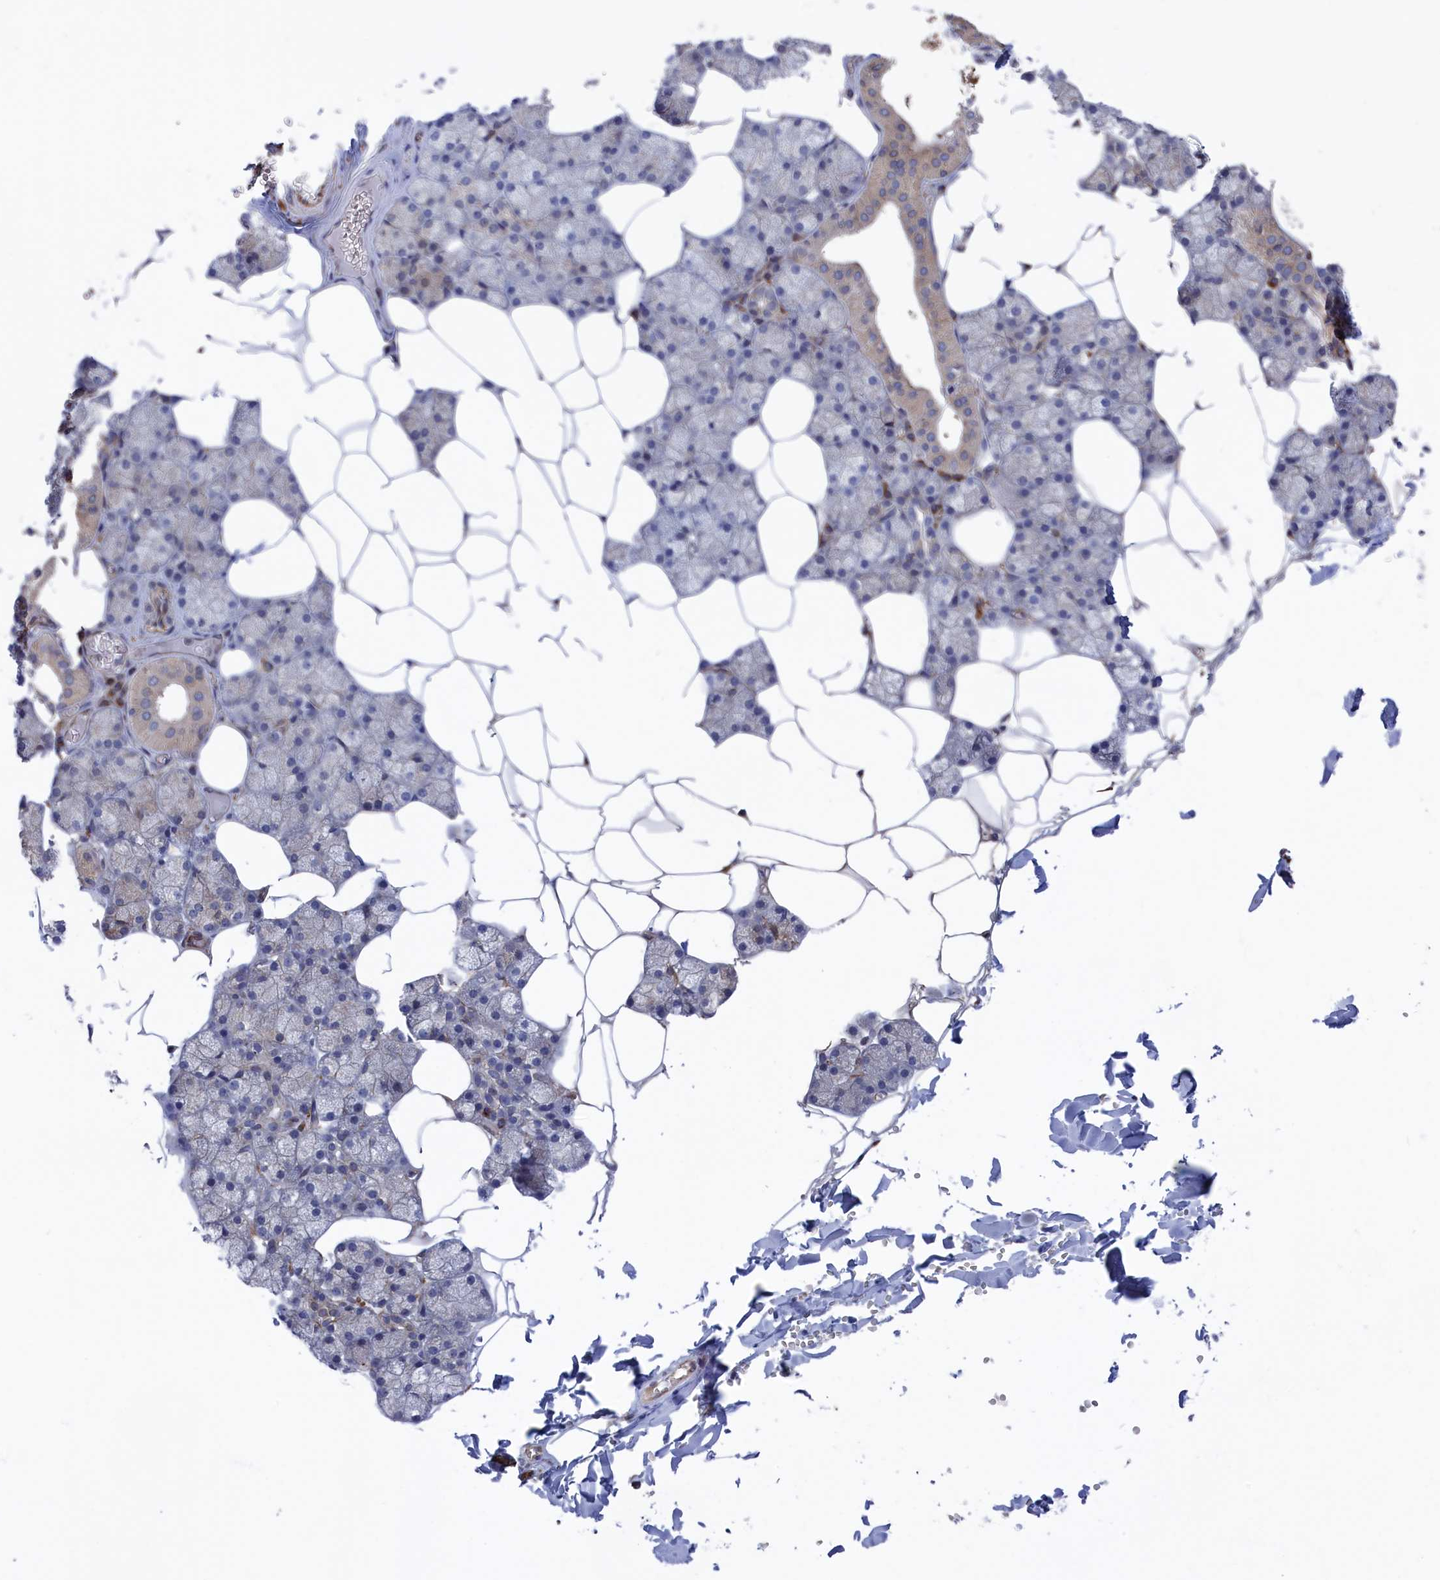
{"staining": {"intensity": "weak", "quantity": "25%-75%", "location": "cytoplasmic/membranous"}, "tissue": "salivary gland", "cell_type": "Glandular cells", "image_type": "normal", "snomed": [{"axis": "morphology", "description": "Normal tissue, NOS"}, {"axis": "topography", "description": "Salivary gland"}], "caption": "This photomicrograph exhibits benign salivary gland stained with IHC to label a protein in brown. The cytoplasmic/membranous of glandular cells show weak positivity for the protein. Nuclei are counter-stained blue.", "gene": "NUTF2", "patient": {"sex": "male", "age": 62}}